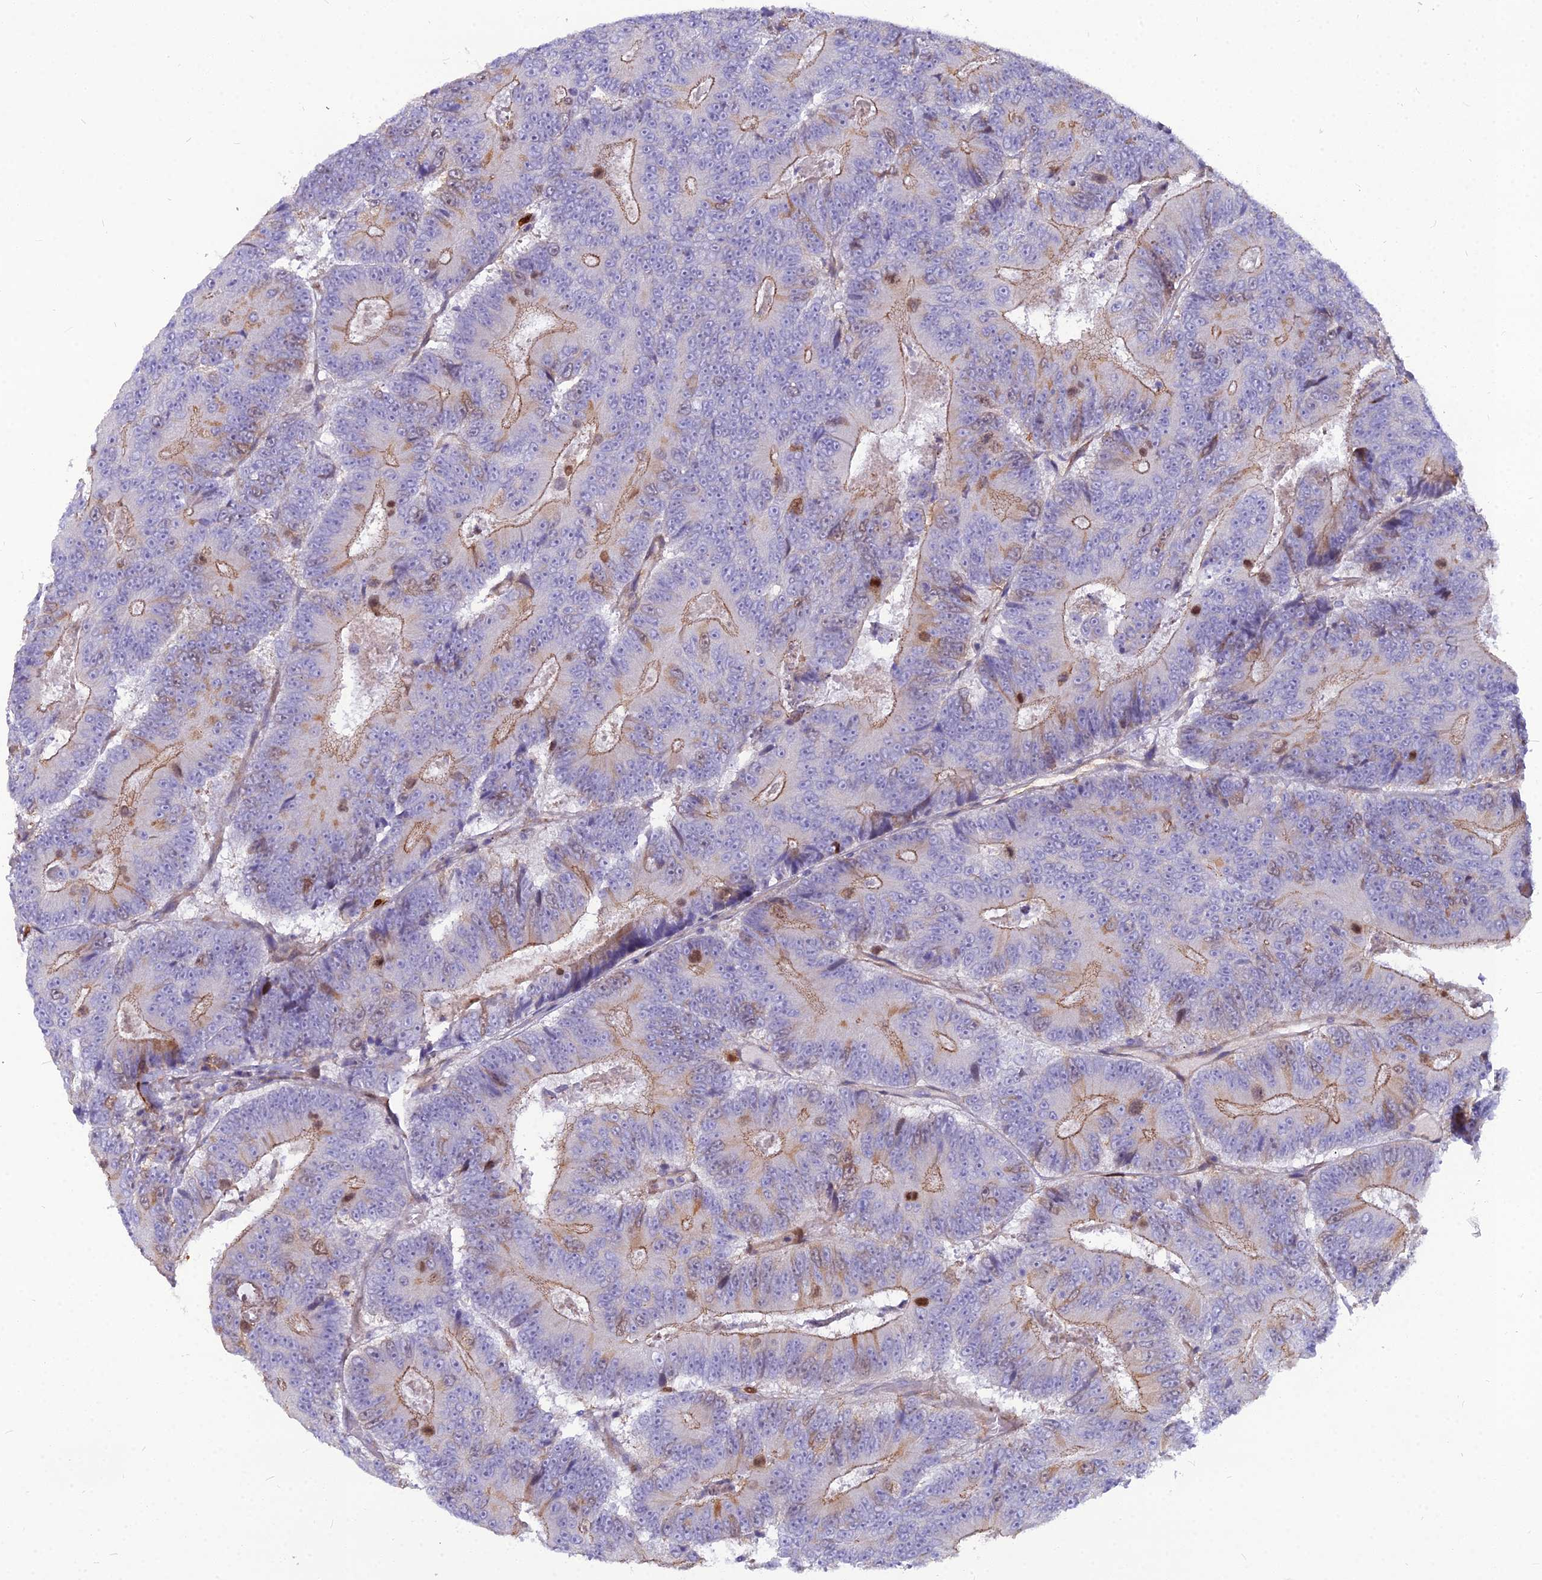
{"staining": {"intensity": "moderate", "quantity": "25%-75%", "location": "cytoplasmic/membranous"}, "tissue": "colorectal cancer", "cell_type": "Tumor cells", "image_type": "cancer", "snomed": [{"axis": "morphology", "description": "Adenocarcinoma, NOS"}, {"axis": "topography", "description": "Colon"}], "caption": "Approximately 25%-75% of tumor cells in human colorectal adenocarcinoma show moderate cytoplasmic/membranous protein expression as visualized by brown immunohistochemical staining.", "gene": "NUSAP1", "patient": {"sex": "male", "age": 83}}